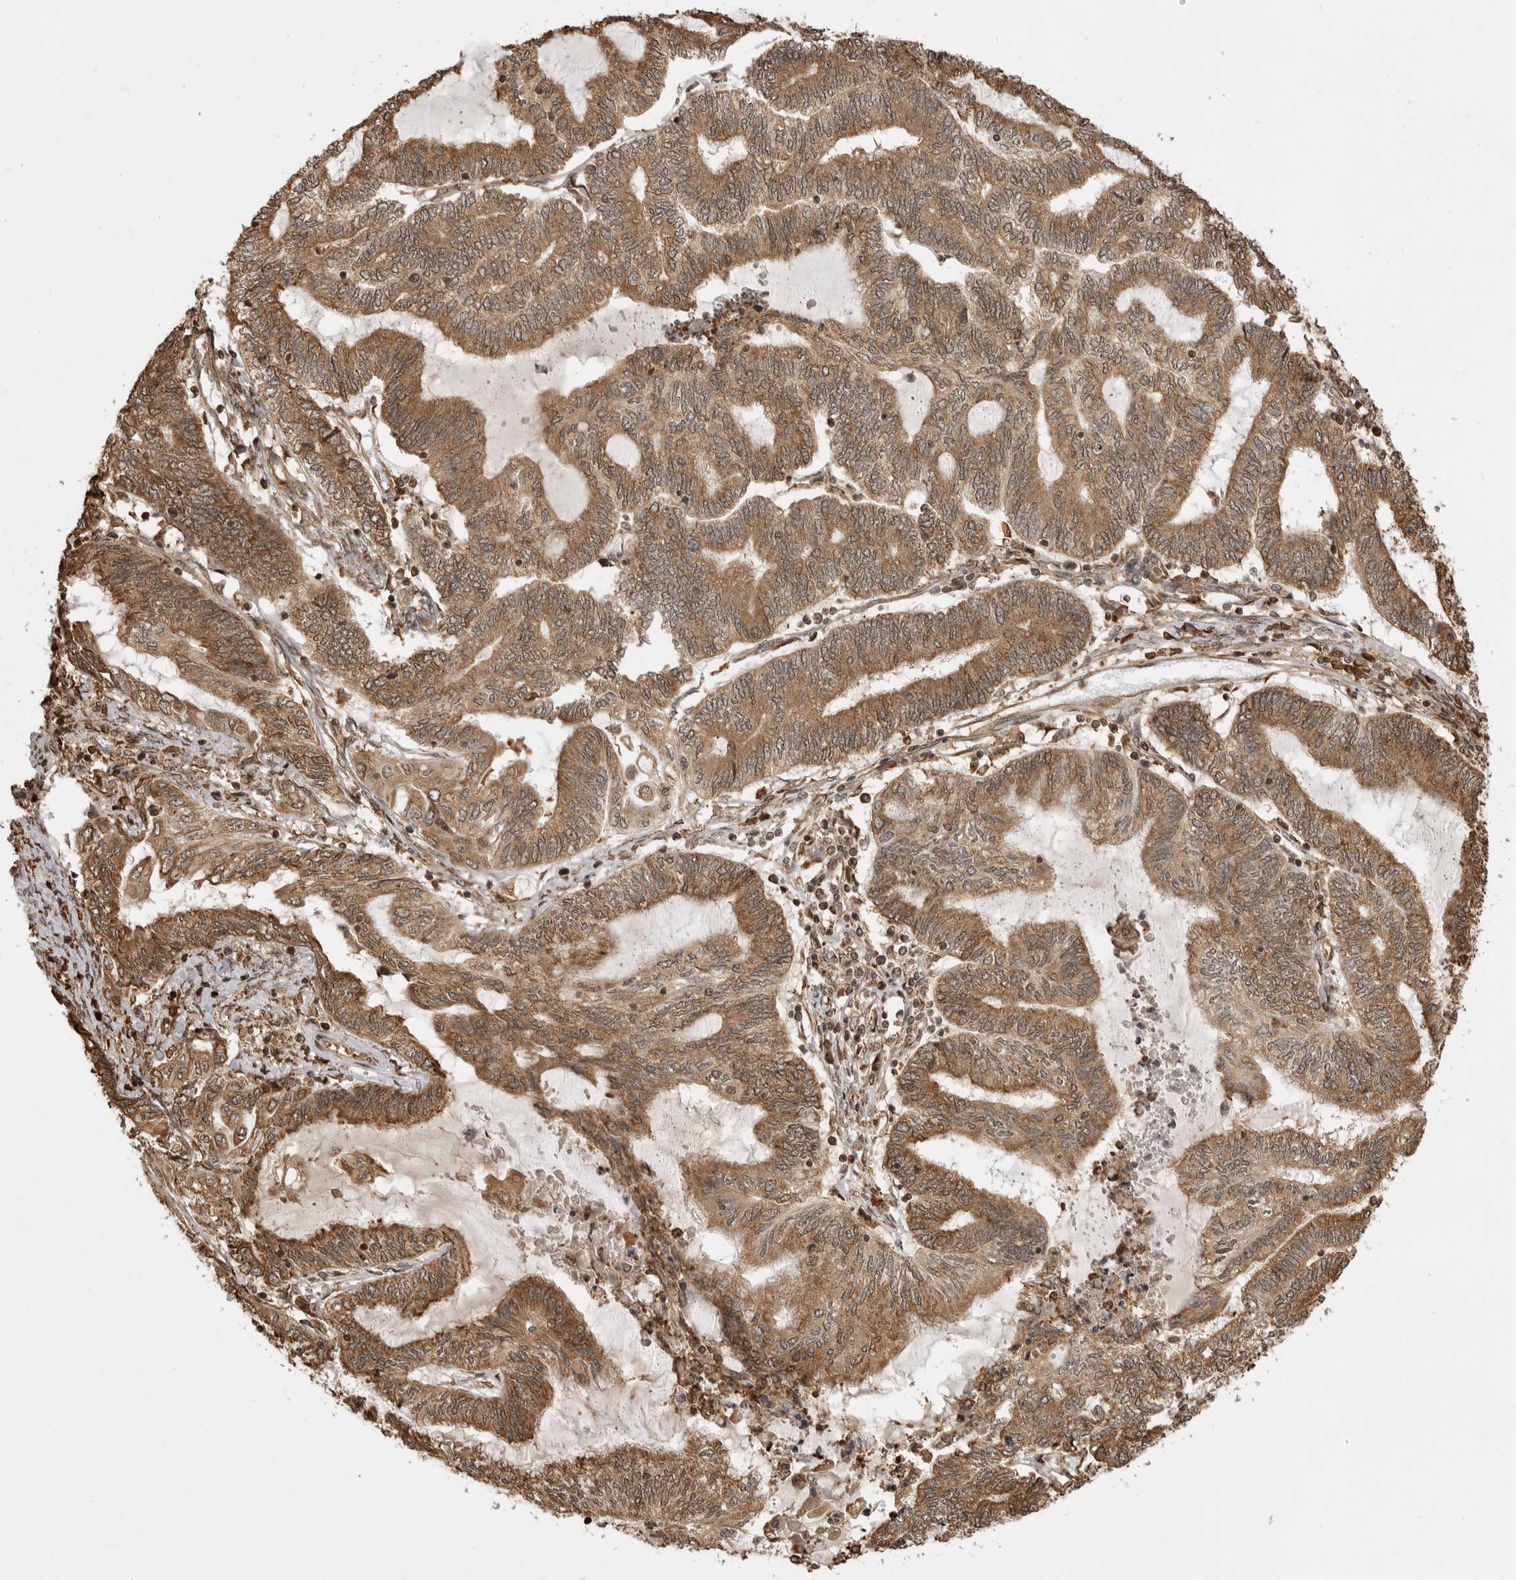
{"staining": {"intensity": "moderate", "quantity": ">75%", "location": "cytoplasmic/membranous"}, "tissue": "endometrial cancer", "cell_type": "Tumor cells", "image_type": "cancer", "snomed": [{"axis": "morphology", "description": "Adenocarcinoma, NOS"}, {"axis": "topography", "description": "Uterus"}, {"axis": "topography", "description": "Endometrium"}], "caption": "High-power microscopy captured an immunohistochemistry micrograph of endometrial adenocarcinoma, revealing moderate cytoplasmic/membranous staining in about >75% of tumor cells. The staining is performed using DAB (3,3'-diaminobenzidine) brown chromogen to label protein expression. The nuclei are counter-stained blue using hematoxylin.", "gene": "BMP2K", "patient": {"sex": "female", "age": 70}}